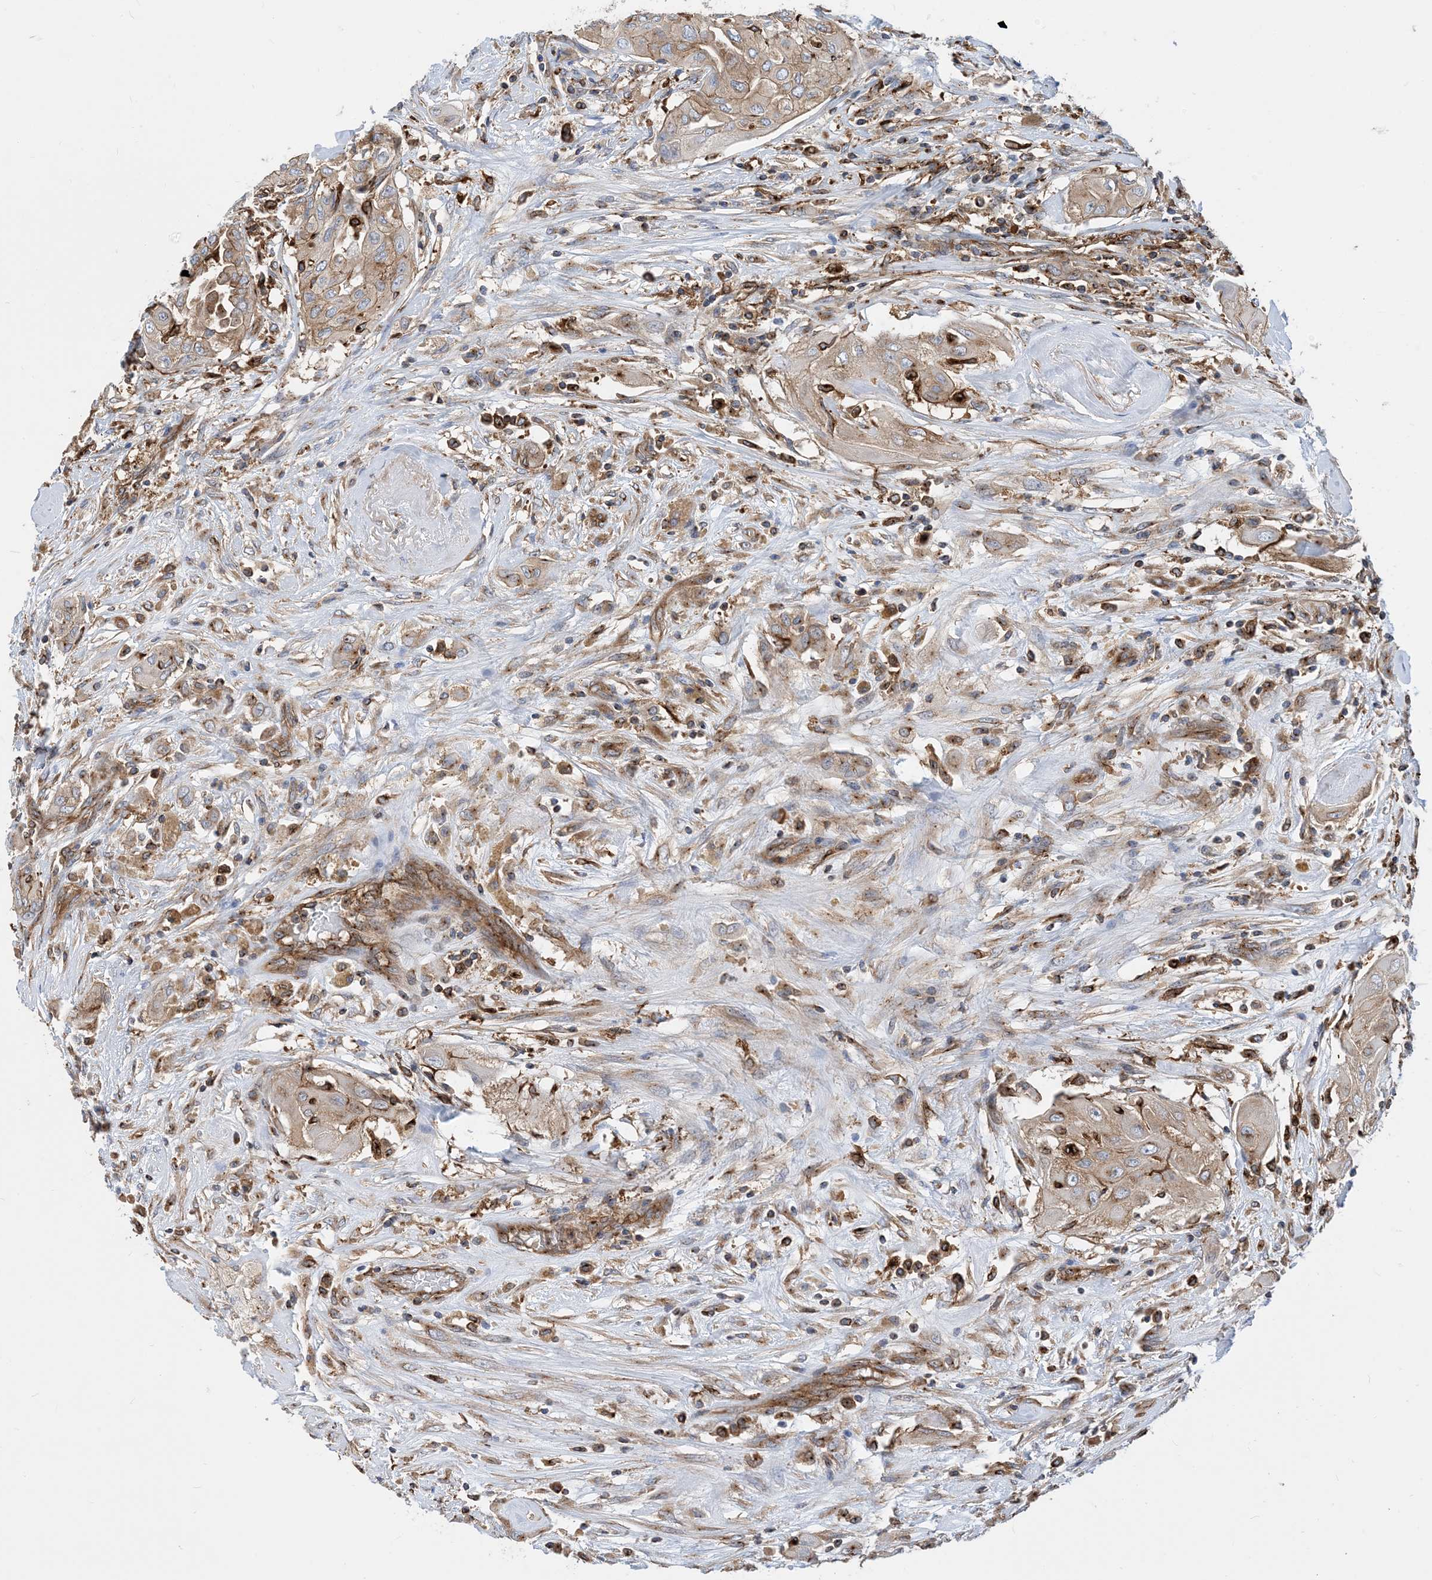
{"staining": {"intensity": "weak", "quantity": ">75%", "location": "cytoplasmic/membranous"}, "tissue": "thyroid cancer", "cell_type": "Tumor cells", "image_type": "cancer", "snomed": [{"axis": "morphology", "description": "Papillary adenocarcinoma, NOS"}, {"axis": "topography", "description": "Thyroid gland"}], "caption": "Immunohistochemistry image of neoplastic tissue: thyroid cancer stained using immunohistochemistry (IHC) displays low levels of weak protein expression localized specifically in the cytoplasmic/membranous of tumor cells, appearing as a cytoplasmic/membranous brown color.", "gene": "DYNC1LI1", "patient": {"sex": "female", "age": 59}}